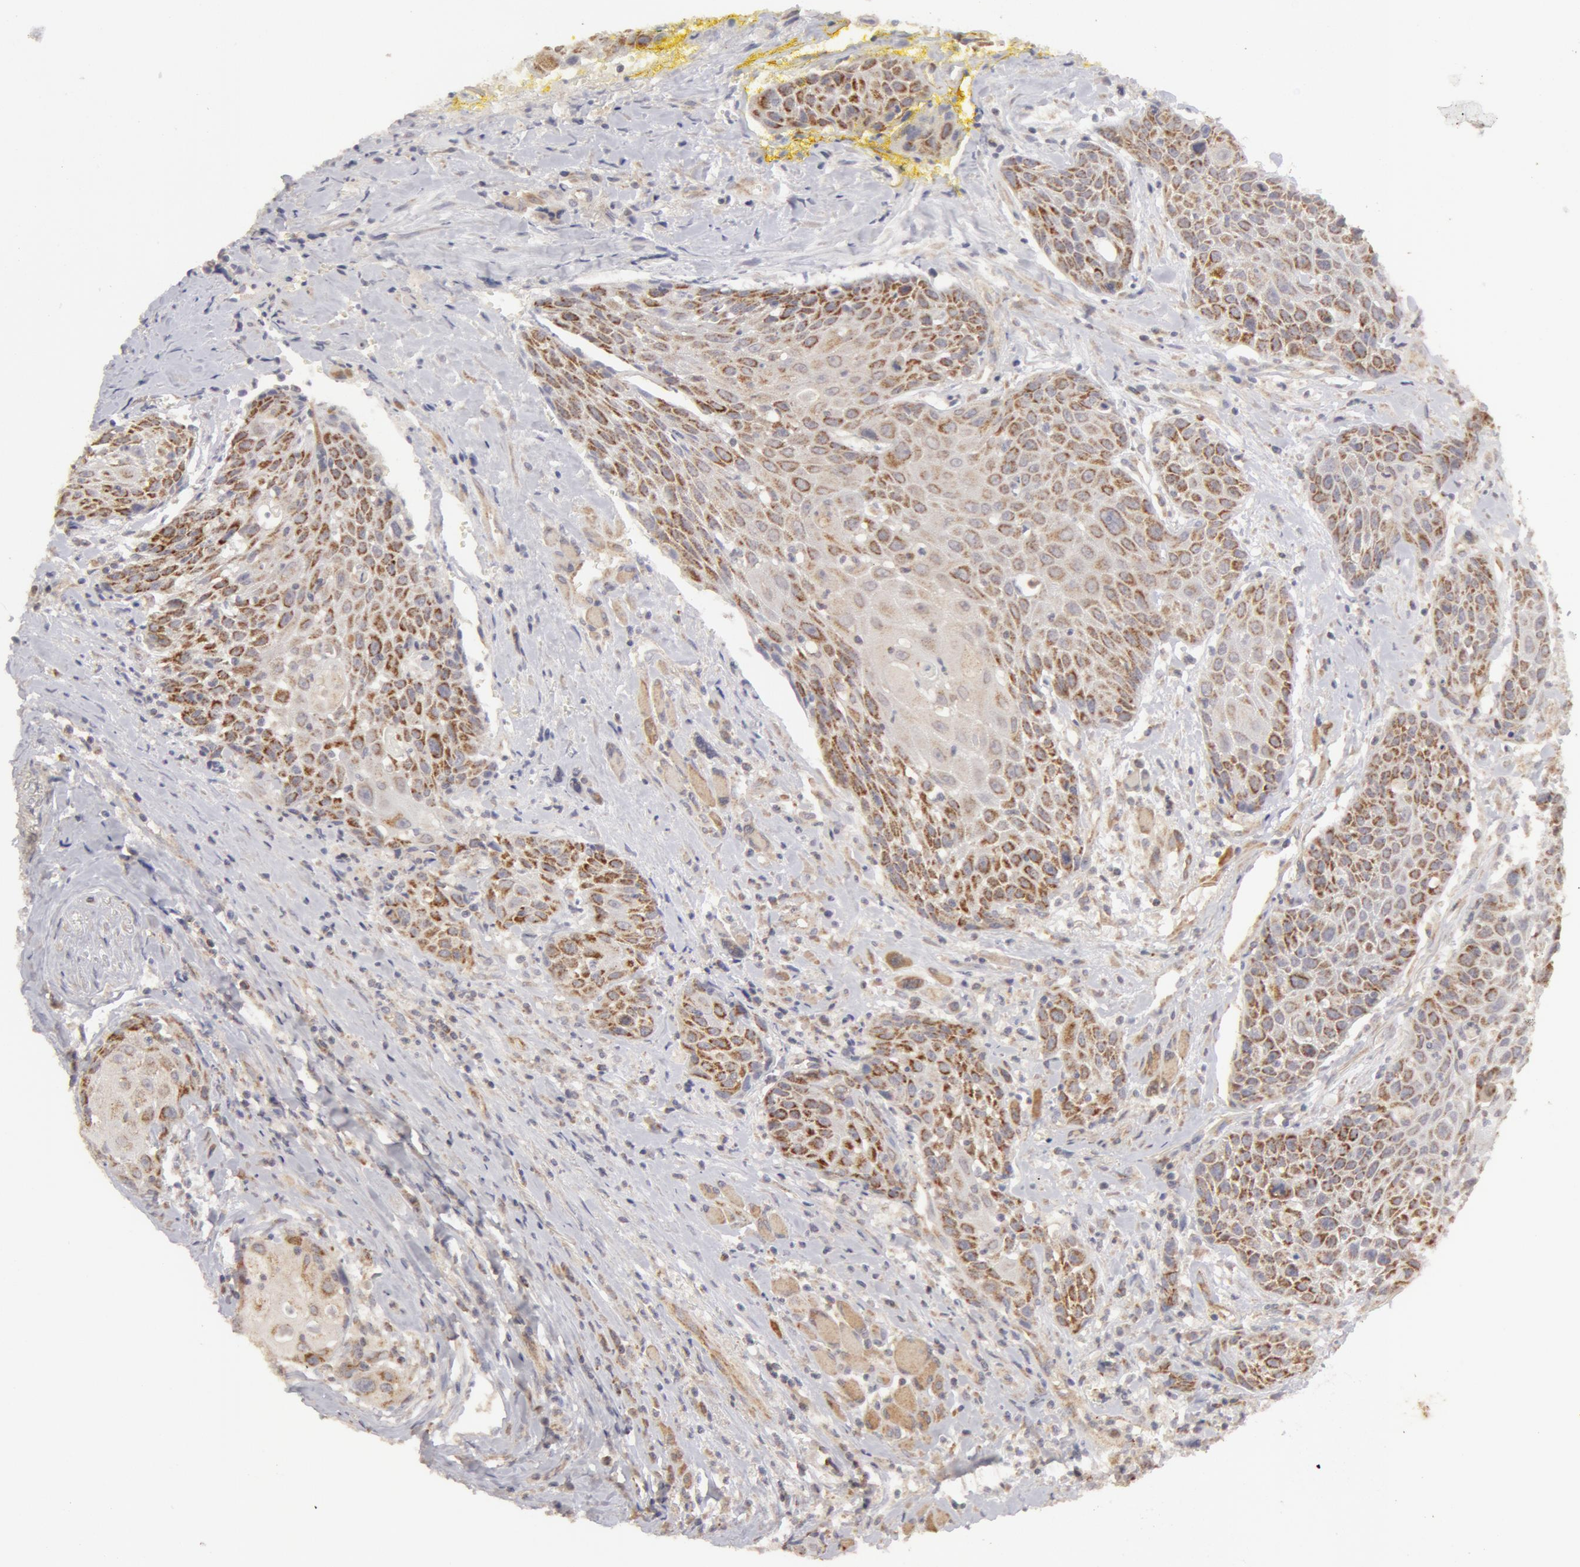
{"staining": {"intensity": "weak", "quantity": "25%-75%", "location": "cytoplasmic/membranous"}, "tissue": "head and neck cancer", "cell_type": "Tumor cells", "image_type": "cancer", "snomed": [{"axis": "morphology", "description": "Squamous cell carcinoma, NOS"}, {"axis": "topography", "description": "Oral tissue"}, {"axis": "topography", "description": "Head-Neck"}], "caption": "Tumor cells display low levels of weak cytoplasmic/membranous positivity in approximately 25%-75% of cells in head and neck cancer (squamous cell carcinoma). The protein of interest is stained brown, and the nuclei are stained in blue (DAB (3,3'-diaminobenzidine) IHC with brightfield microscopy, high magnification).", "gene": "ADPRH", "patient": {"sex": "female", "age": 82}}